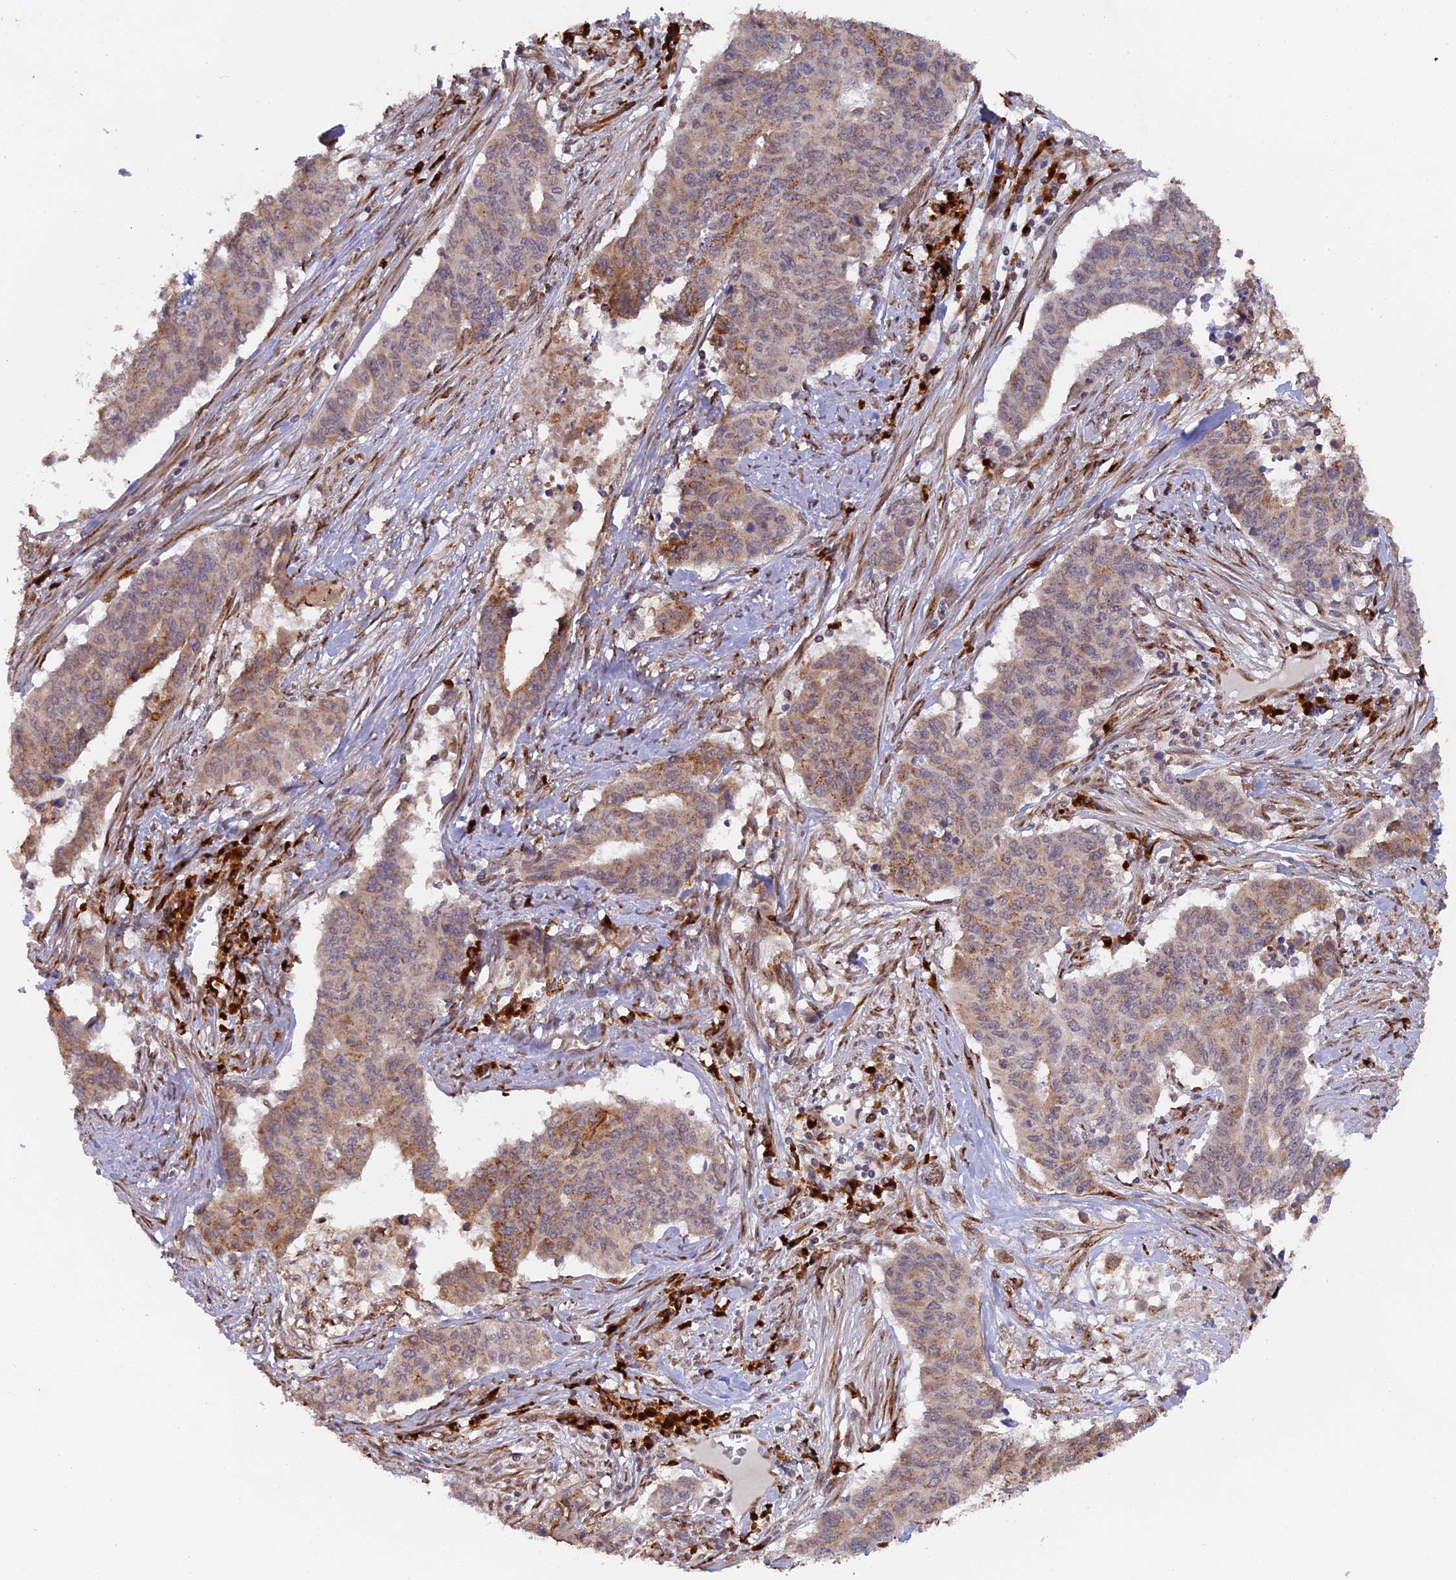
{"staining": {"intensity": "moderate", "quantity": ">75%", "location": "cytoplasmic/membranous"}, "tissue": "endometrial cancer", "cell_type": "Tumor cells", "image_type": "cancer", "snomed": [{"axis": "morphology", "description": "Adenocarcinoma, NOS"}, {"axis": "topography", "description": "Endometrium"}], "caption": "A brown stain highlights moderate cytoplasmic/membranous expression of a protein in human endometrial cancer (adenocarcinoma) tumor cells. (Brightfield microscopy of DAB IHC at high magnification).", "gene": "SNX17", "patient": {"sex": "female", "age": 59}}